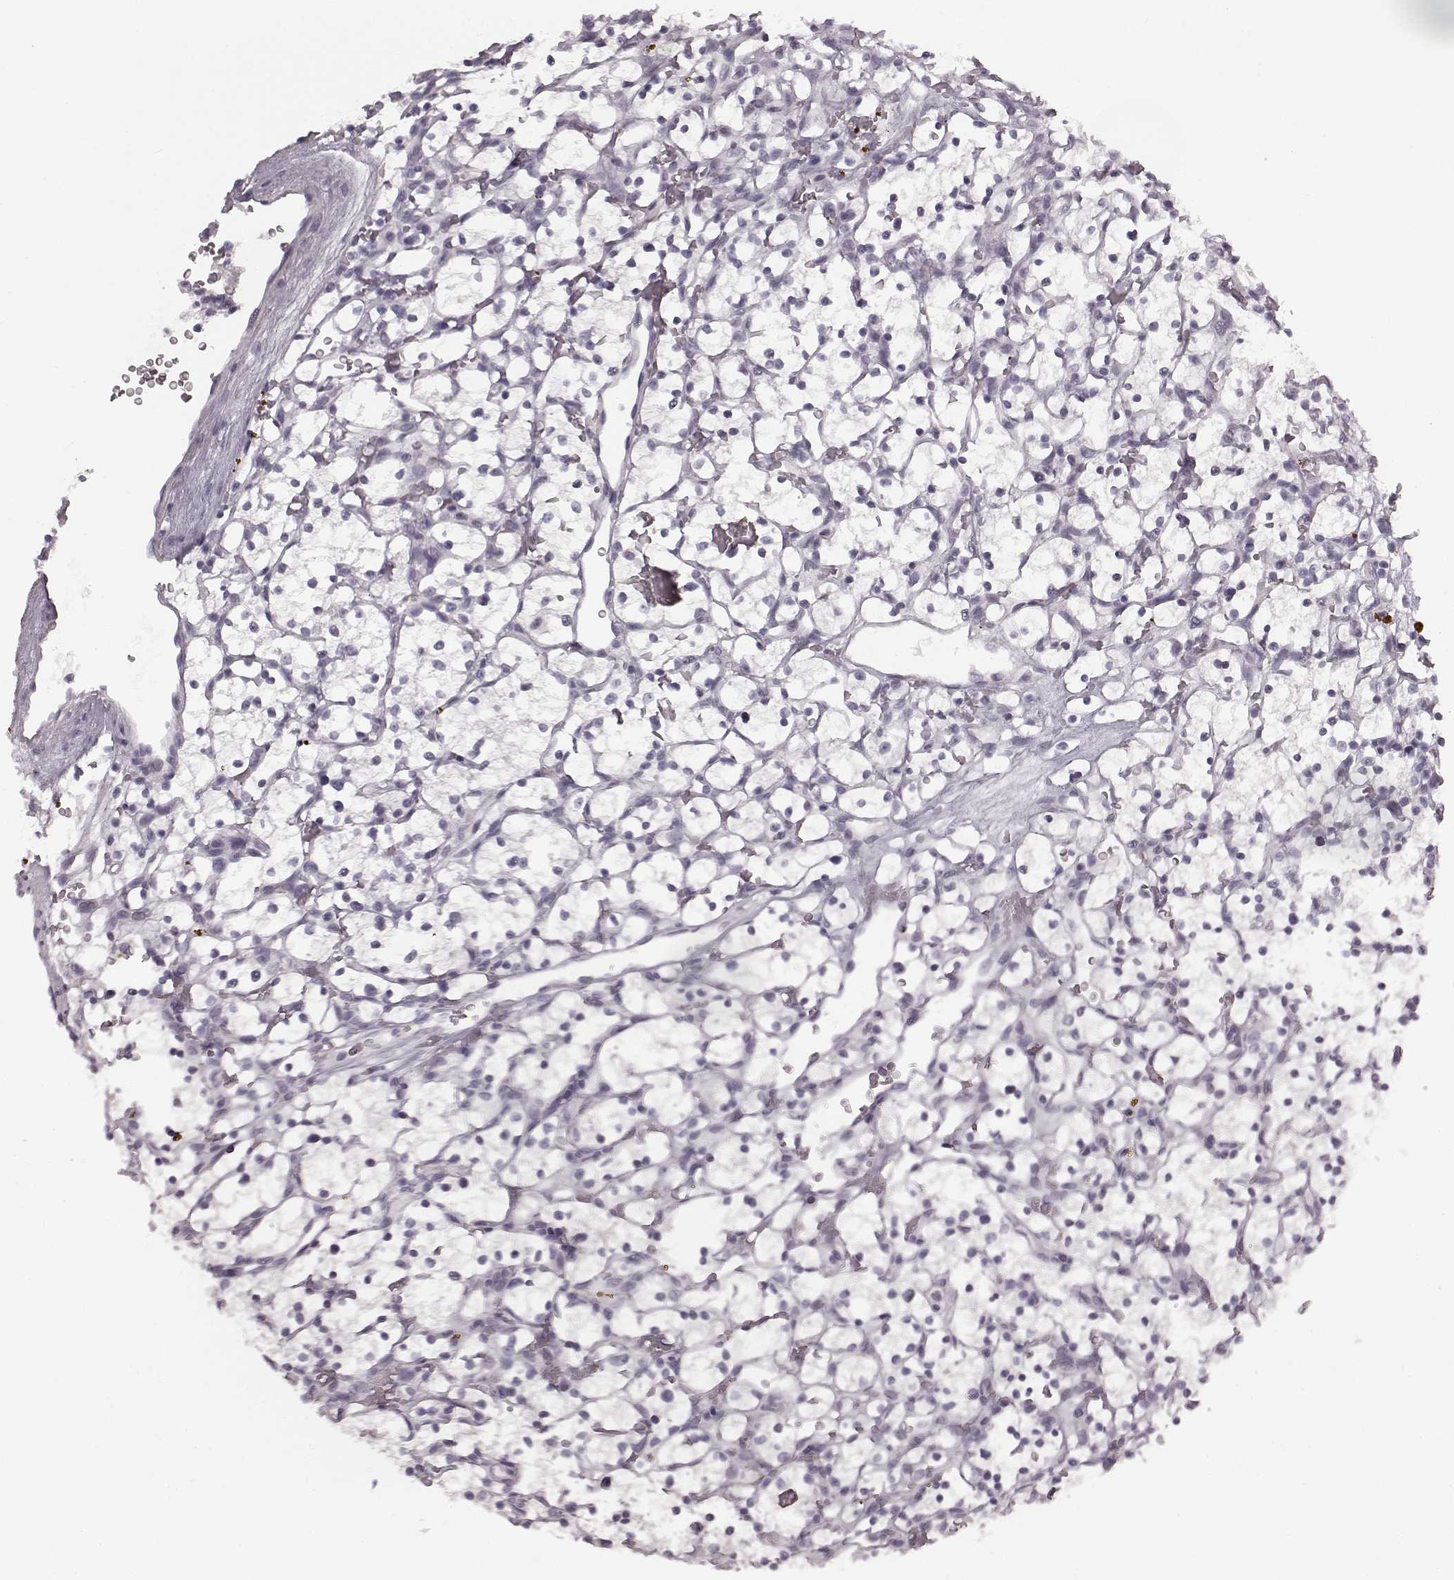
{"staining": {"intensity": "negative", "quantity": "none", "location": "none"}, "tissue": "renal cancer", "cell_type": "Tumor cells", "image_type": "cancer", "snomed": [{"axis": "morphology", "description": "Adenocarcinoma, NOS"}, {"axis": "topography", "description": "Kidney"}], "caption": "Human renal cancer stained for a protein using immunohistochemistry exhibits no positivity in tumor cells.", "gene": "SEMG2", "patient": {"sex": "female", "age": 64}}